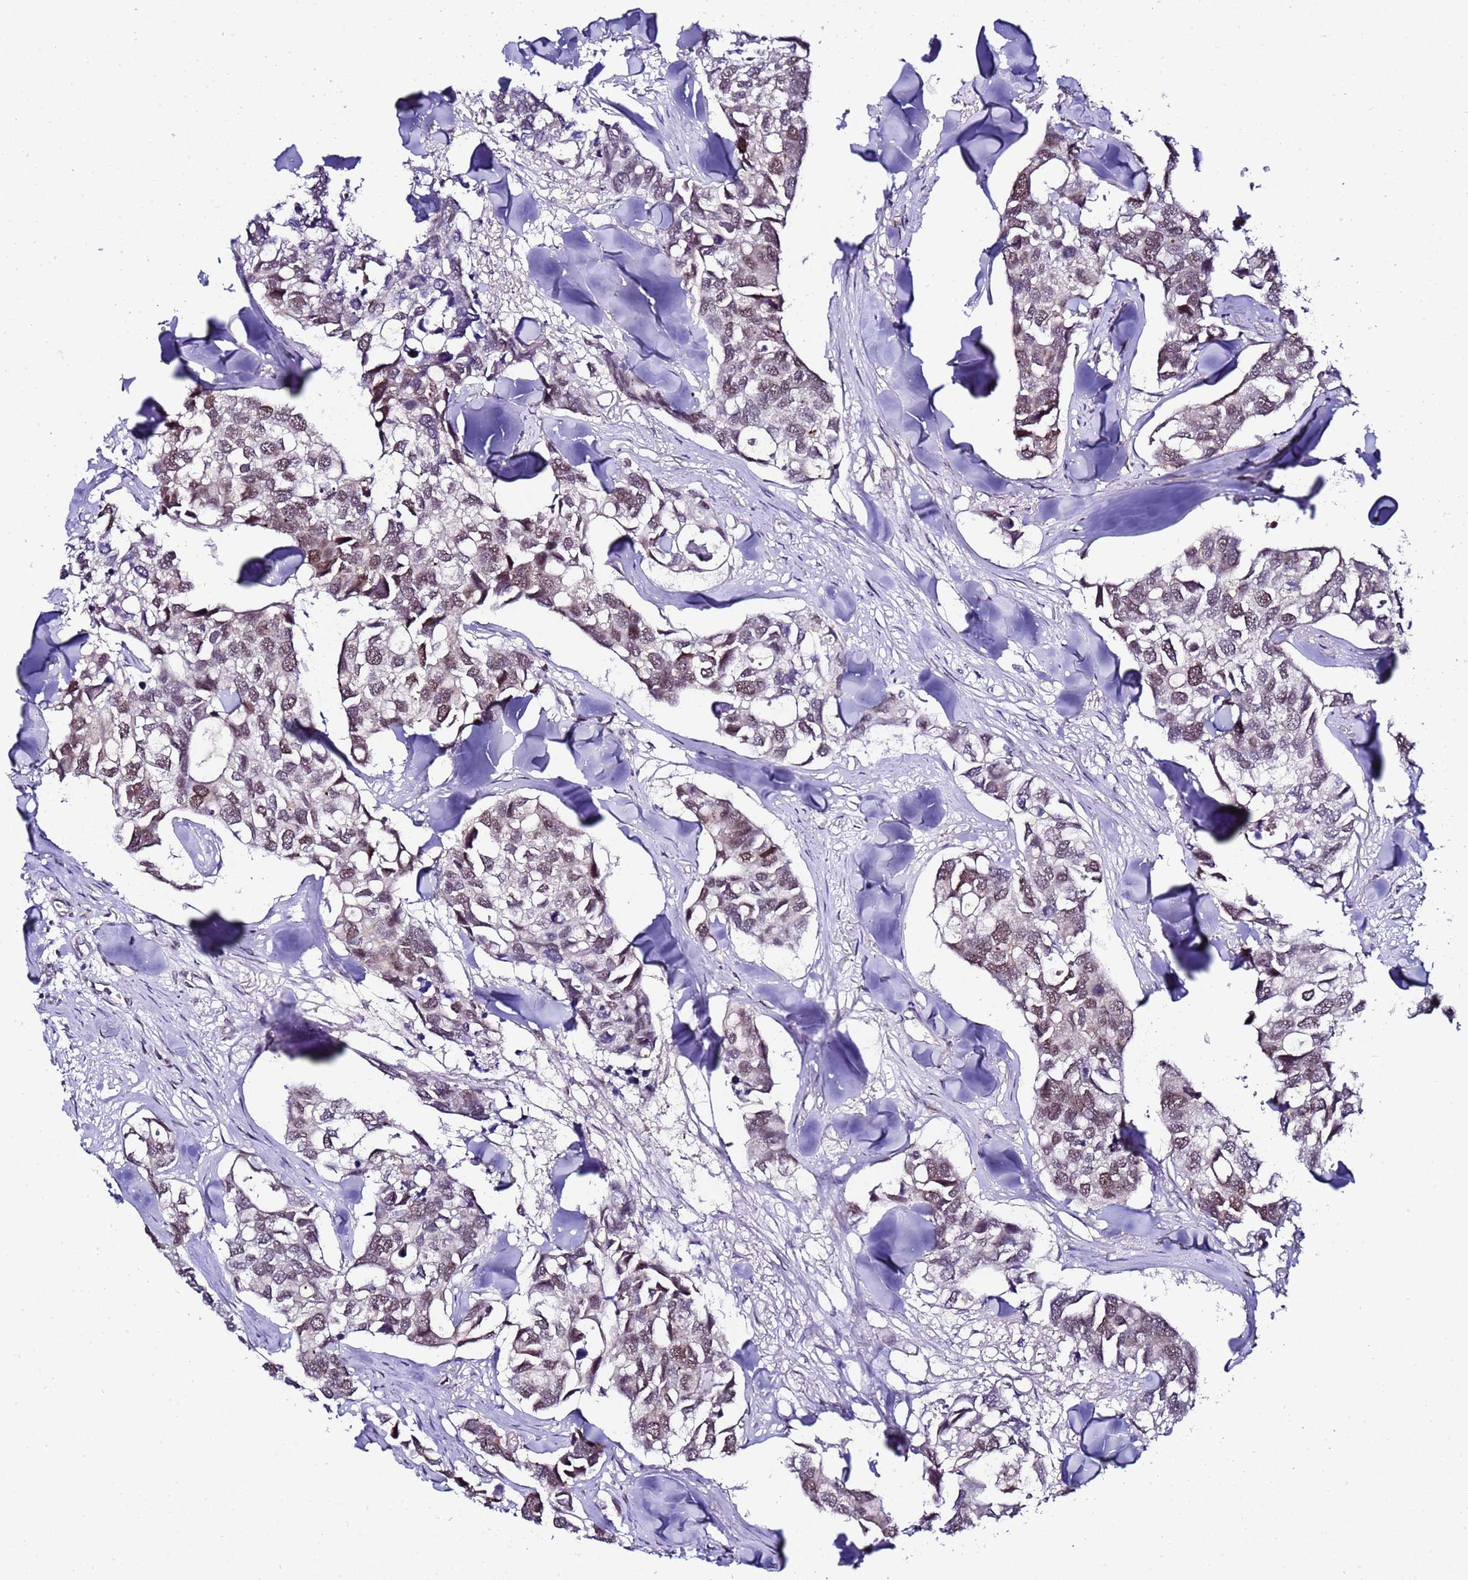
{"staining": {"intensity": "moderate", "quantity": "25%-75%", "location": "nuclear"}, "tissue": "breast cancer", "cell_type": "Tumor cells", "image_type": "cancer", "snomed": [{"axis": "morphology", "description": "Duct carcinoma"}, {"axis": "topography", "description": "Breast"}], "caption": "The immunohistochemical stain shows moderate nuclear staining in tumor cells of breast cancer tissue. (DAB (3,3'-diaminobenzidine) IHC, brown staining for protein, blue staining for nuclei).", "gene": "C19orf47", "patient": {"sex": "female", "age": 83}}